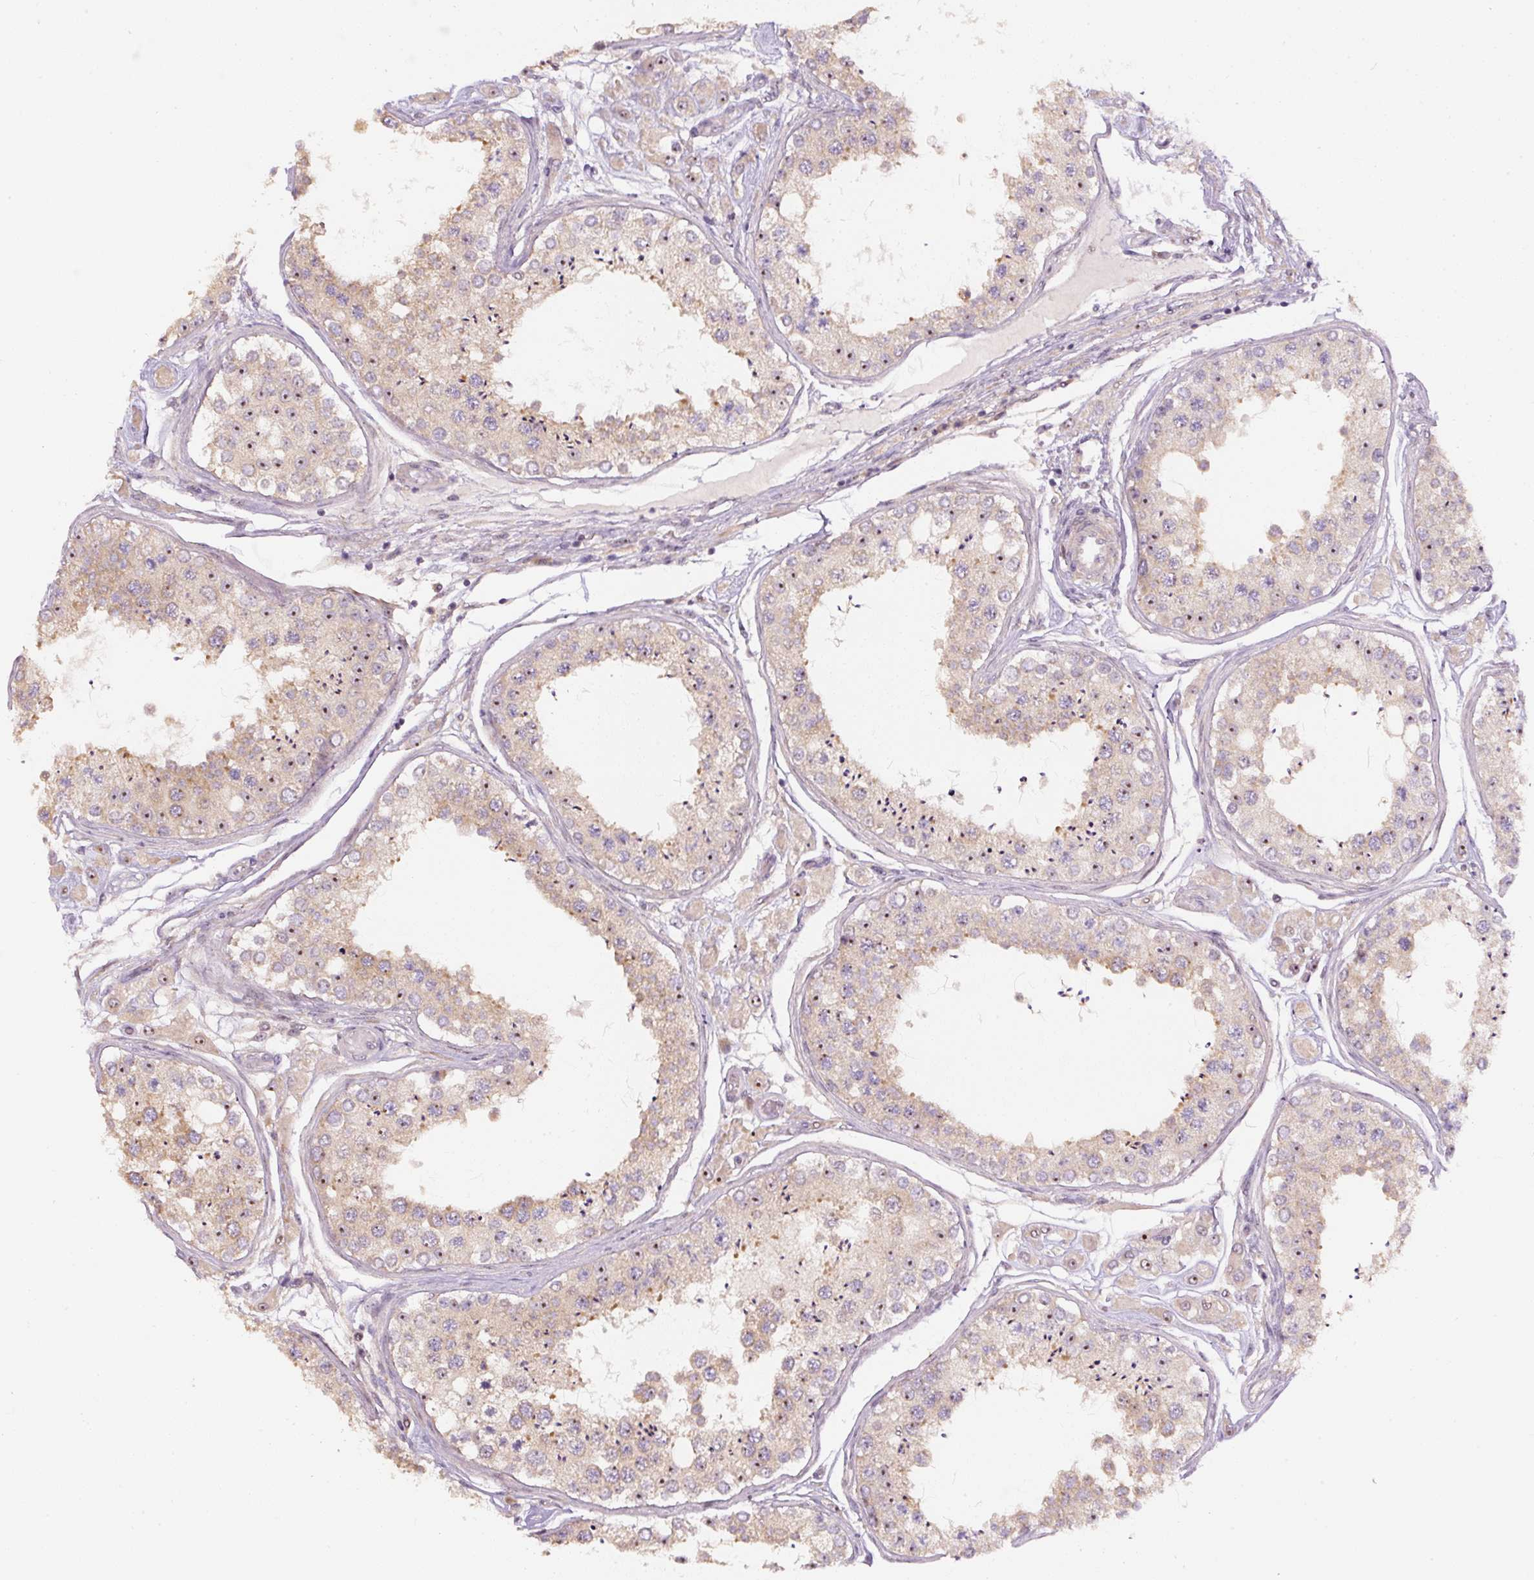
{"staining": {"intensity": "moderate", "quantity": "25%-75%", "location": "cytoplasmic/membranous,nuclear"}, "tissue": "testis", "cell_type": "Cells in seminiferous ducts", "image_type": "normal", "snomed": [{"axis": "morphology", "description": "Normal tissue, NOS"}, {"axis": "topography", "description": "Testis"}], "caption": "Immunohistochemistry of unremarkable human testis demonstrates medium levels of moderate cytoplasmic/membranous,nuclear staining in about 25%-75% of cells in seminiferous ducts. (DAB = brown stain, brightfield microscopy at high magnification).", "gene": "TMEM151B", "patient": {"sex": "male", "age": 25}}